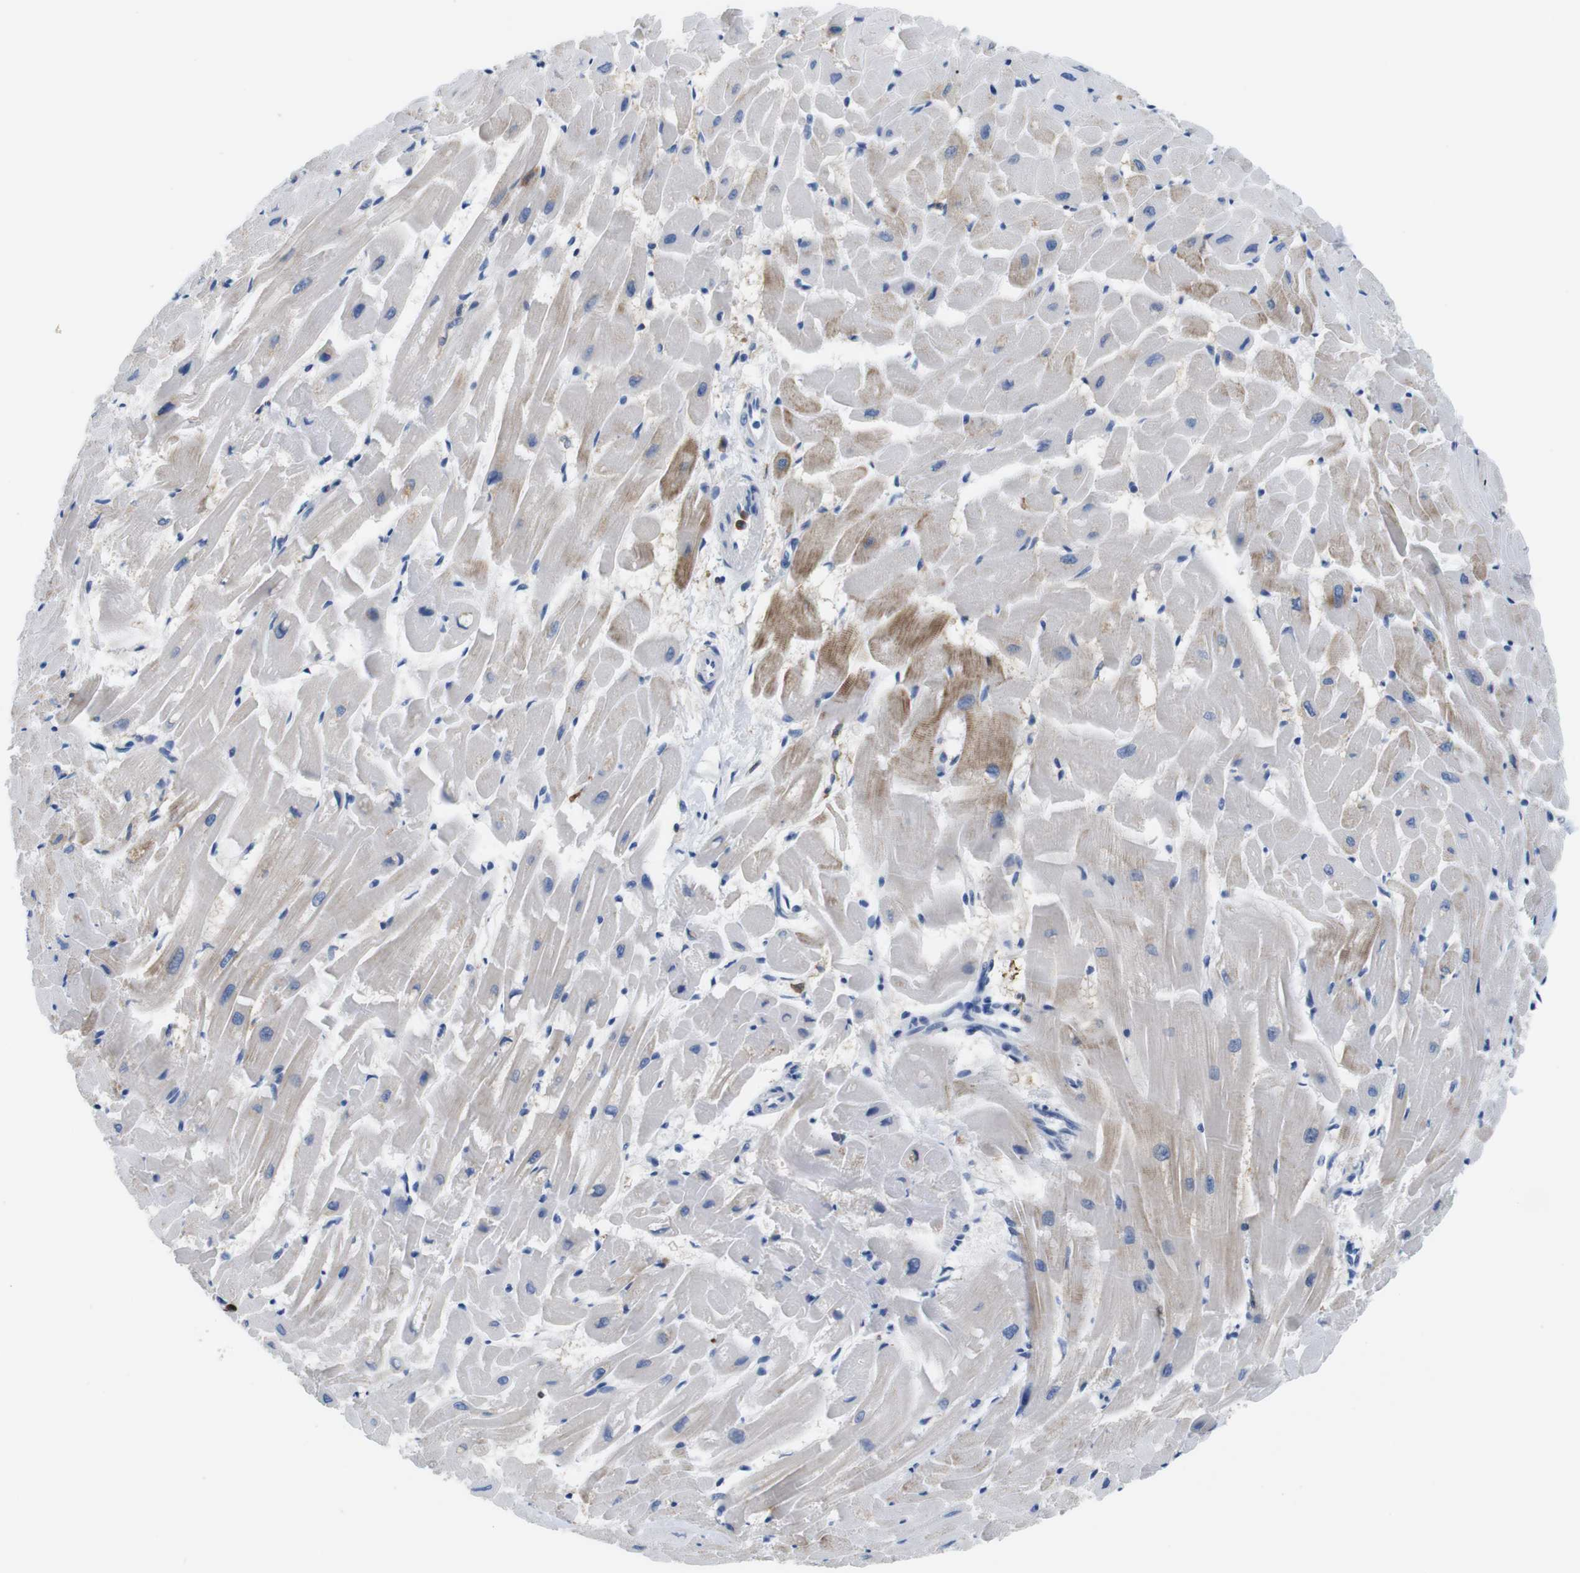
{"staining": {"intensity": "moderate", "quantity": "<25%", "location": "cytoplasmic/membranous"}, "tissue": "heart muscle", "cell_type": "Cardiomyocytes", "image_type": "normal", "snomed": [{"axis": "morphology", "description": "Normal tissue, NOS"}, {"axis": "topography", "description": "Heart"}], "caption": "High-magnification brightfield microscopy of benign heart muscle stained with DAB (3,3'-diaminobenzidine) (brown) and counterstained with hematoxylin (blue). cardiomyocytes exhibit moderate cytoplasmic/membranous expression is seen in about<25% of cells.", "gene": "CD300C", "patient": {"sex": "female", "age": 19}}